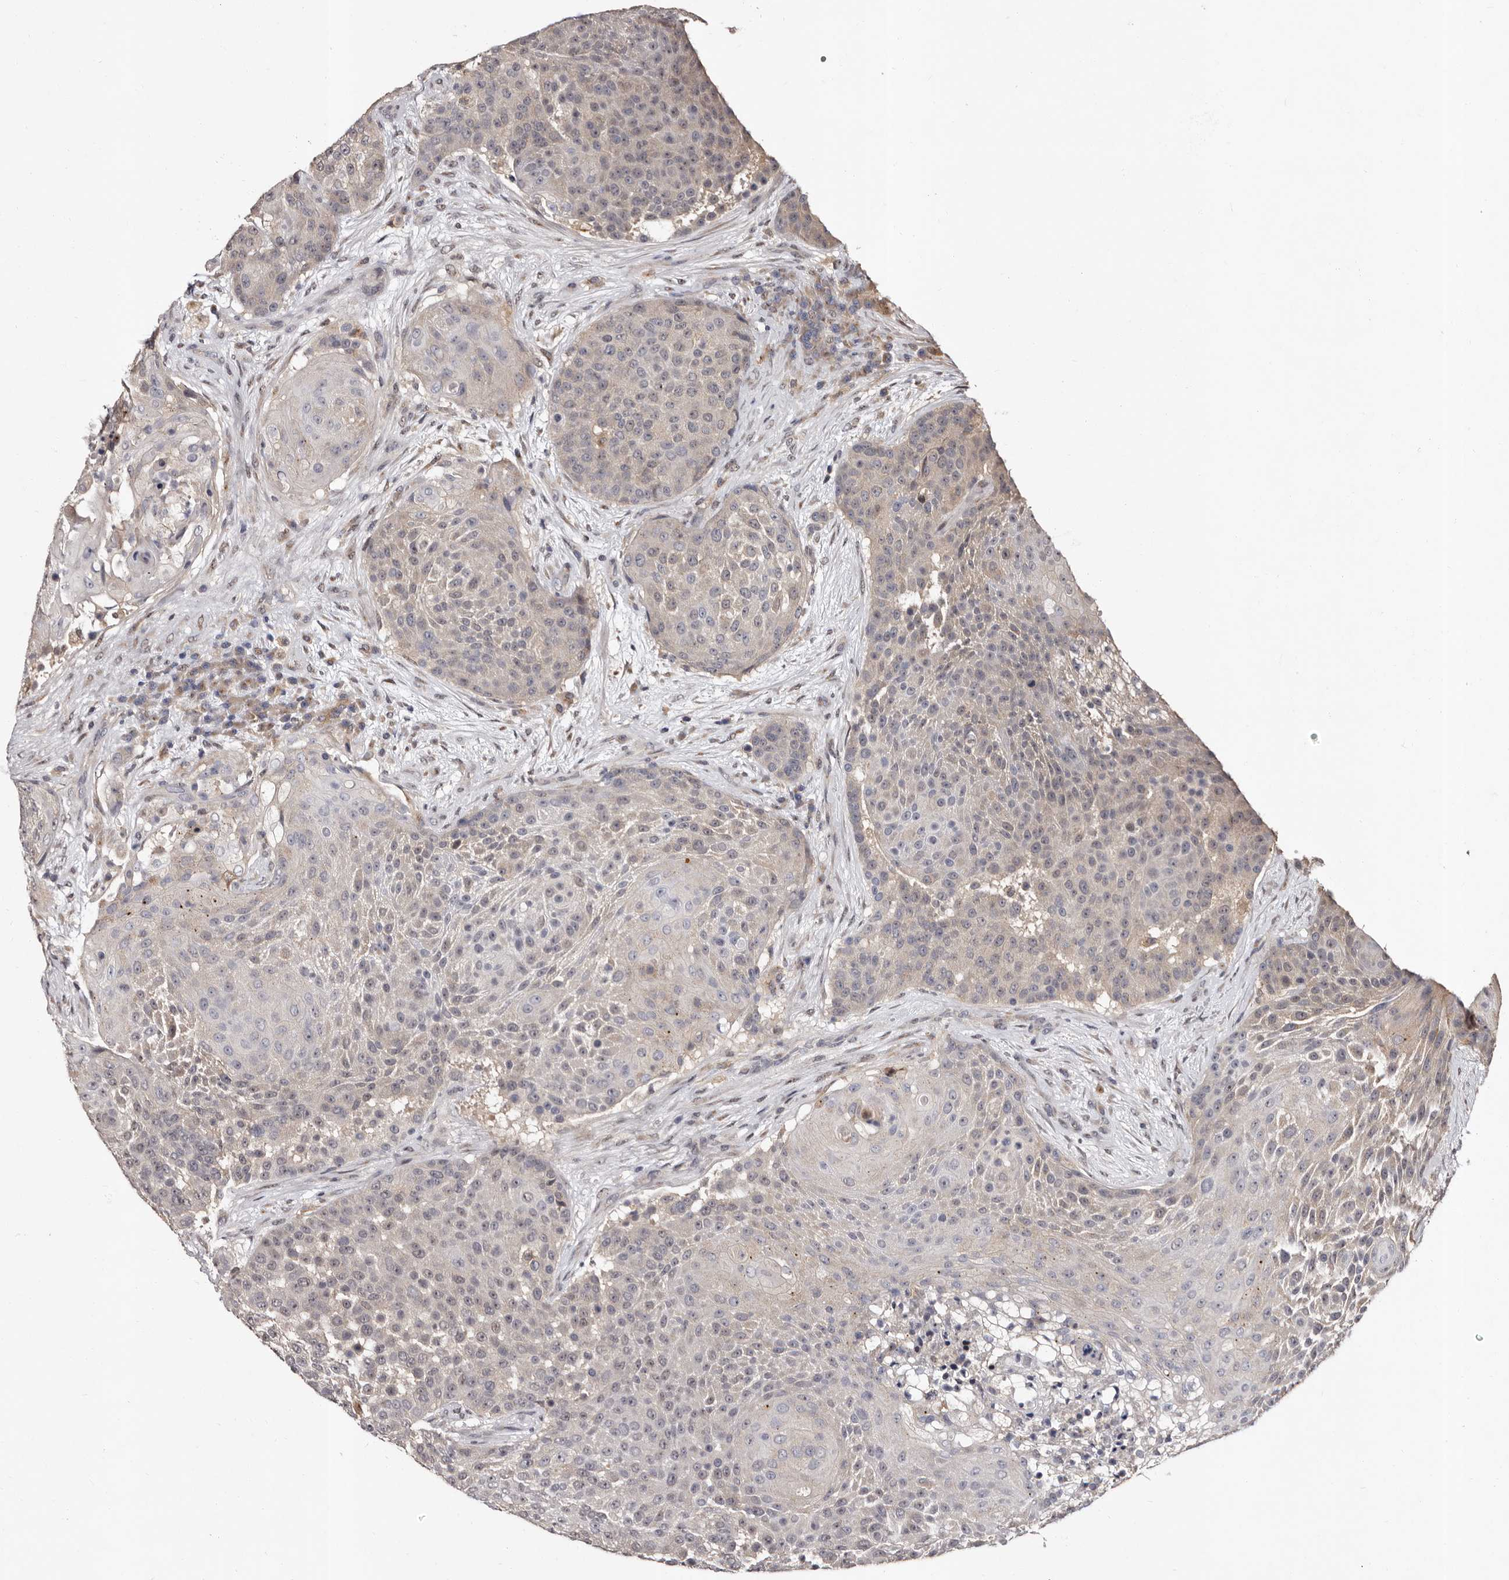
{"staining": {"intensity": "weak", "quantity": "<25%", "location": "cytoplasmic/membranous"}, "tissue": "urothelial cancer", "cell_type": "Tumor cells", "image_type": "cancer", "snomed": [{"axis": "morphology", "description": "Urothelial carcinoma, High grade"}, {"axis": "topography", "description": "Urinary bladder"}], "caption": "DAB (3,3'-diaminobenzidine) immunohistochemical staining of high-grade urothelial carcinoma shows no significant expression in tumor cells.", "gene": "FAM91A1", "patient": {"sex": "female", "age": 63}}